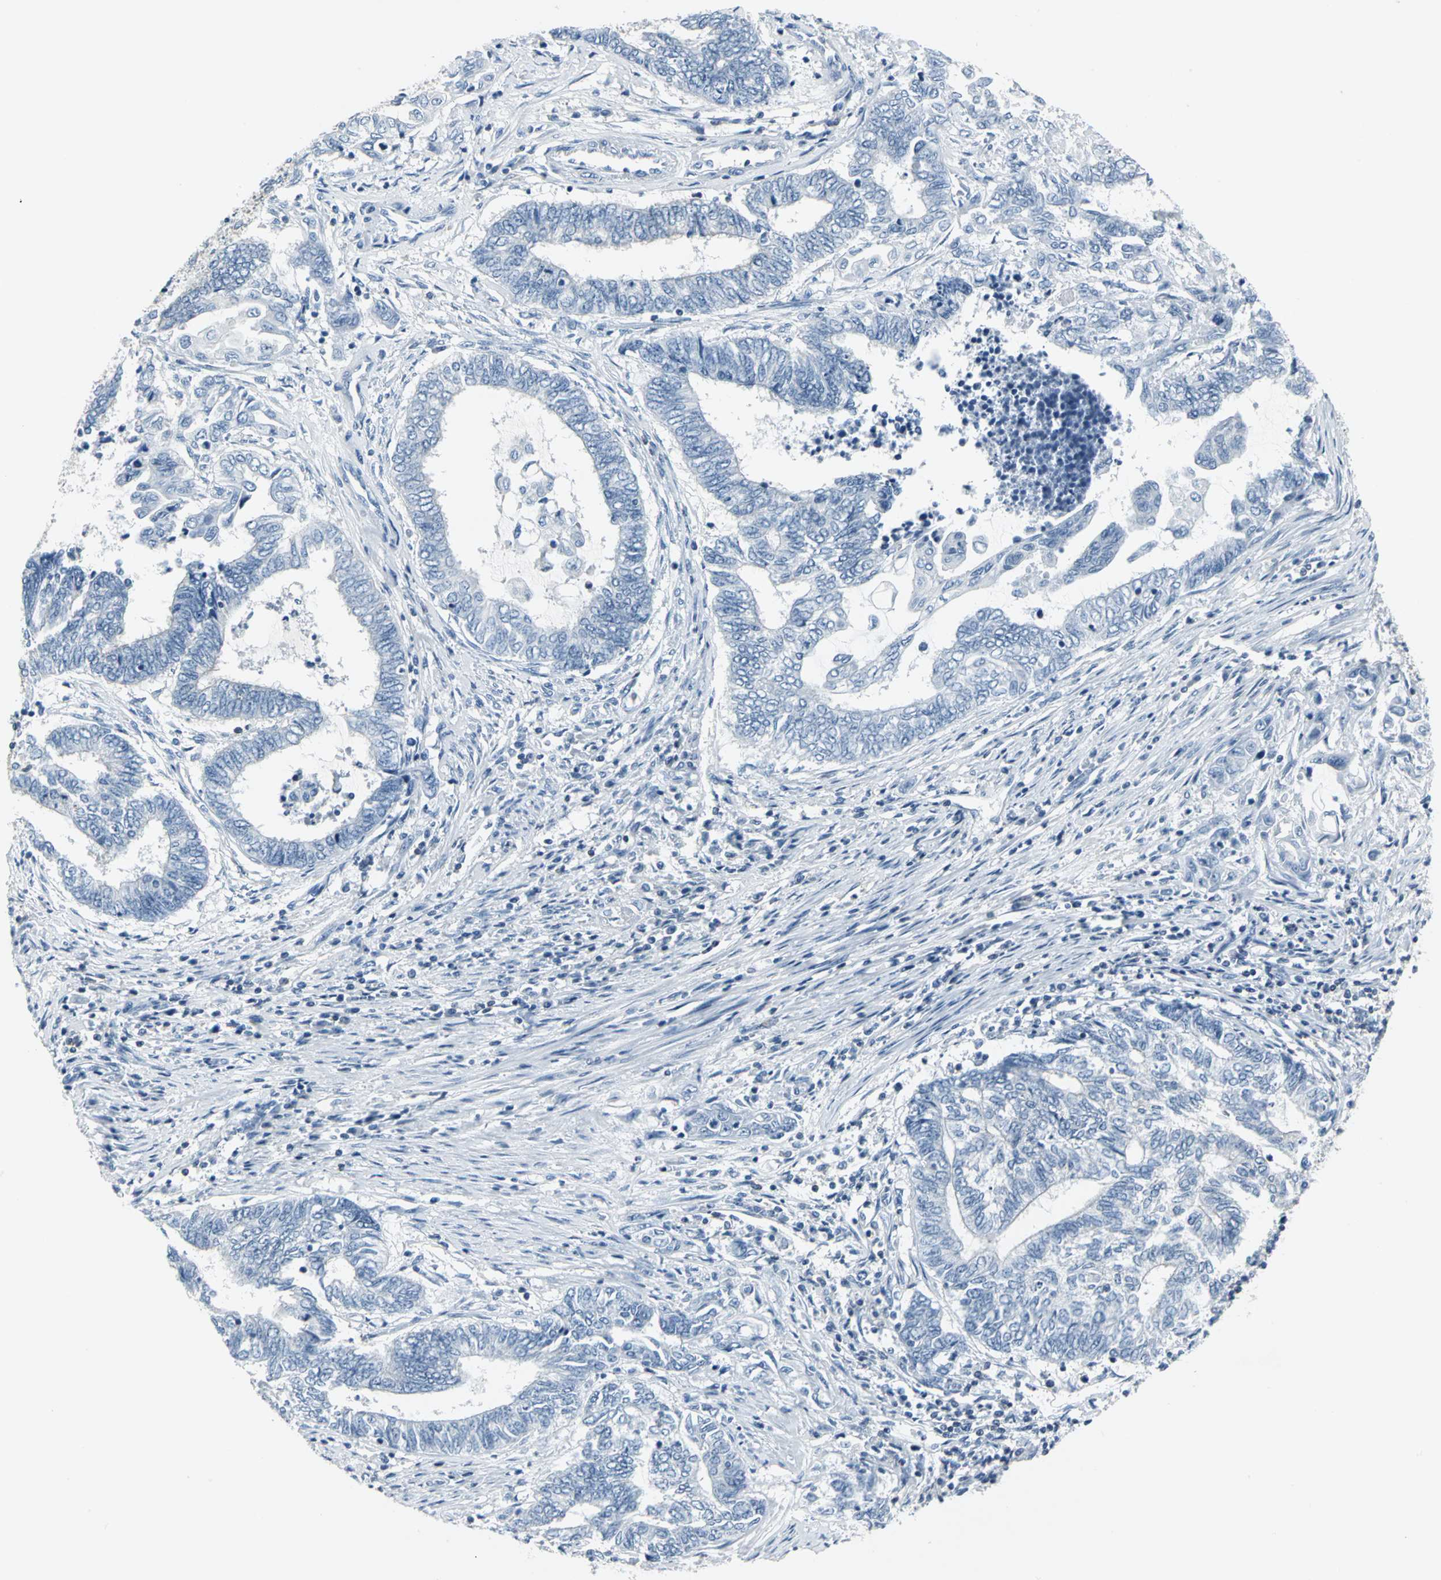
{"staining": {"intensity": "negative", "quantity": "none", "location": "none"}, "tissue": "endometrial cancer", "cell_type": "Tumor cells", "image_type": "cancer", "snomed": [{"axis": "morphology", "description": "Adenocarcinoma, NOS"}, {"axis": "topography", "description": "Uterus"}, {"axis": "topography", "description": "Endometrium"}], "caption": "IHC of human adenocarcinoma (endometrial) demonstrates no expression in tumor cells. (DAB IHC with hematoxylin counter stain).", "gene": "IQGAP2", "patient": {"sex": "female", "age": 70}}